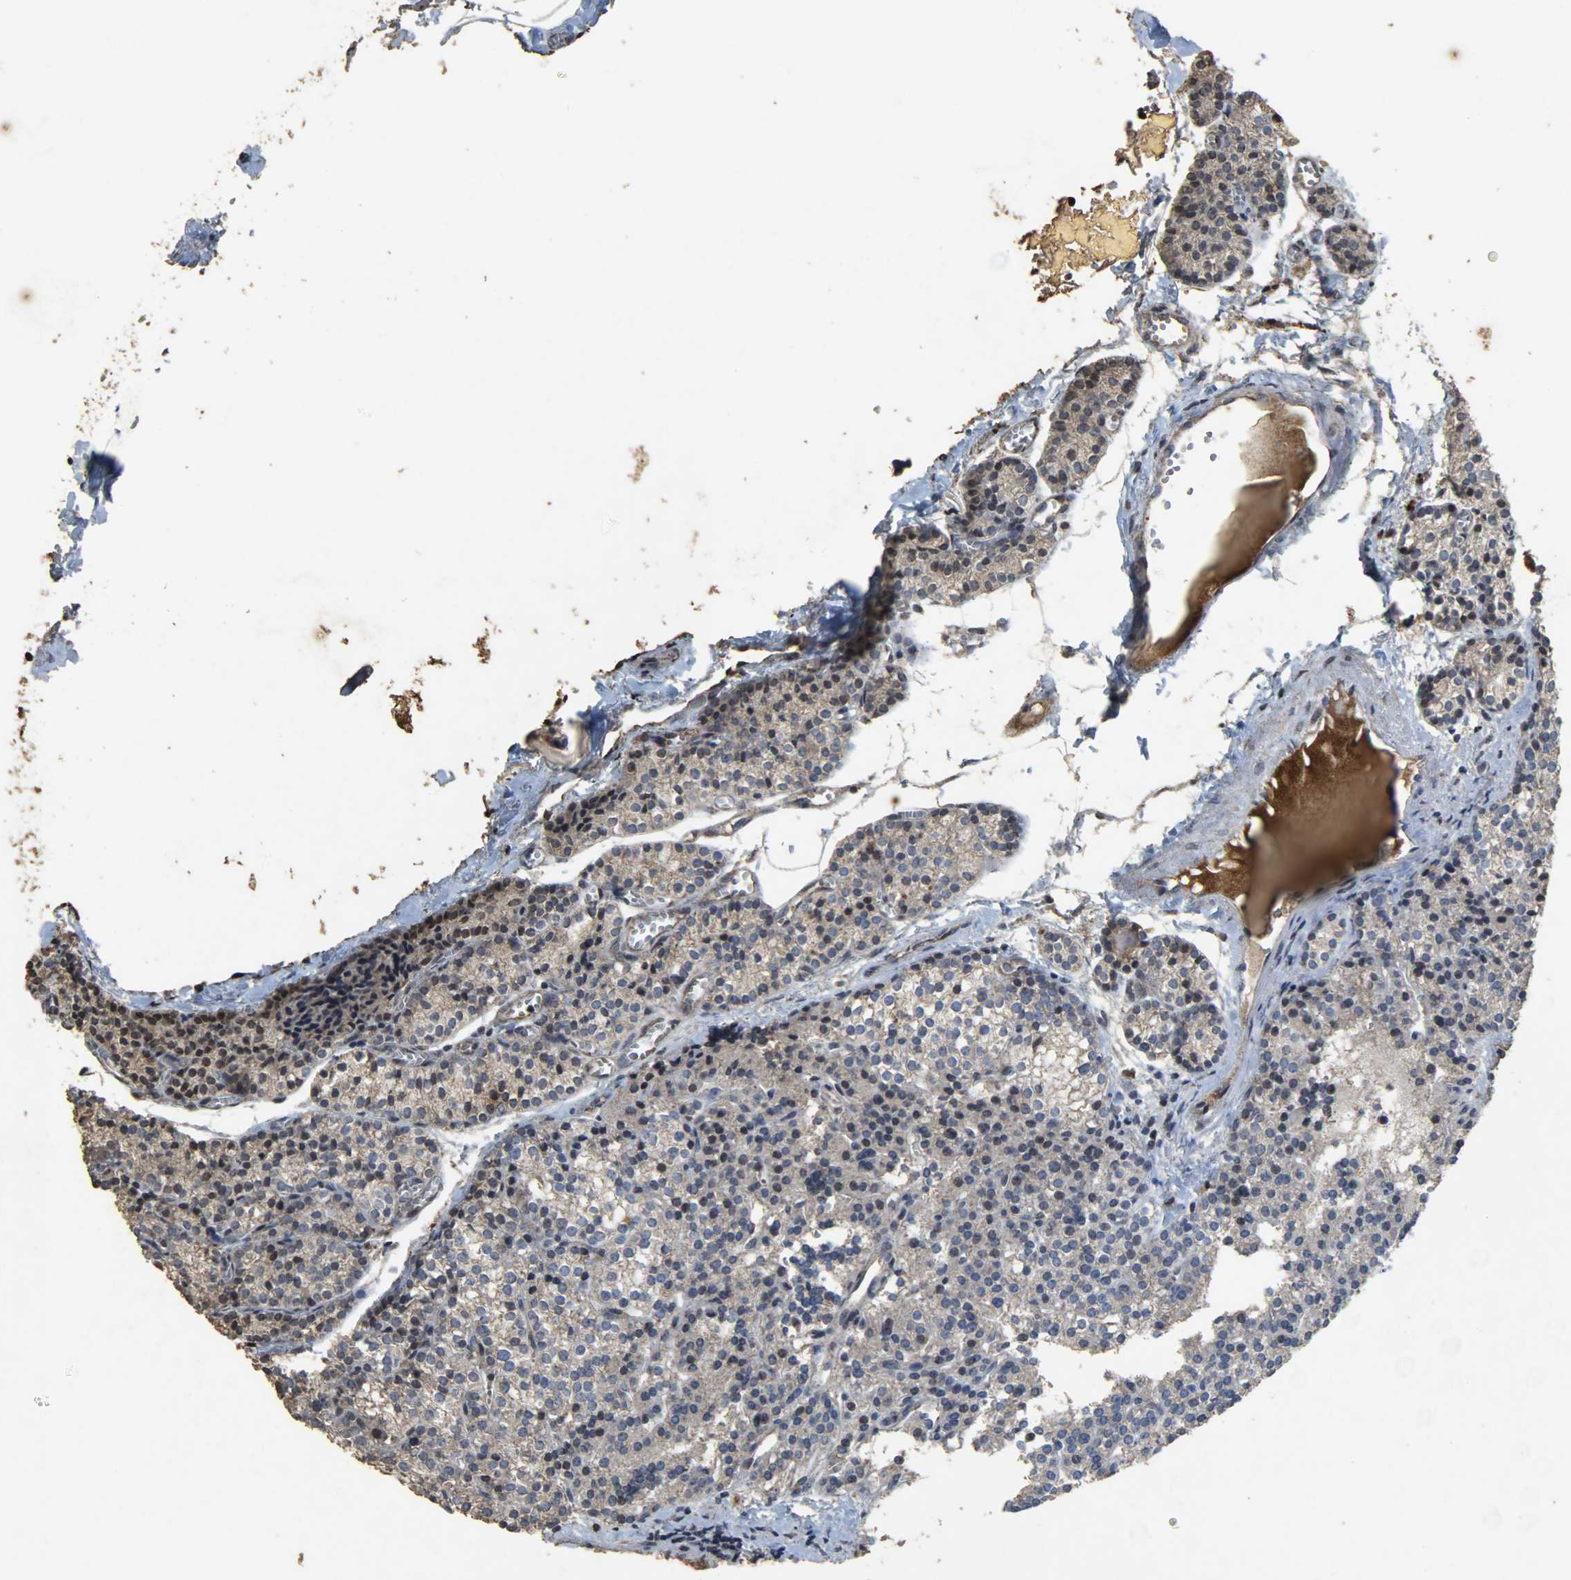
{"staining": {"intensity": "weak", "quantity": "25%-75%", "location": "cytoplasmic/membranous"}, "tissue": "parathyroid gland", "cell_type": "Glandular cells", "image_type": "normal", "snomed": [{"axis": "morphology", "description": "Normal tissue, NOS"}, {"axis": "topography", "description": "Parathyroid gland"}], "caption": "The micrograph shows staining of benign parathyroid gland, revealing weak cytoplasmic/membranous protein staining (brown color) within glandular cells.", "gene": "TPM4", "patient": {"sex": "female", "age": 50}}